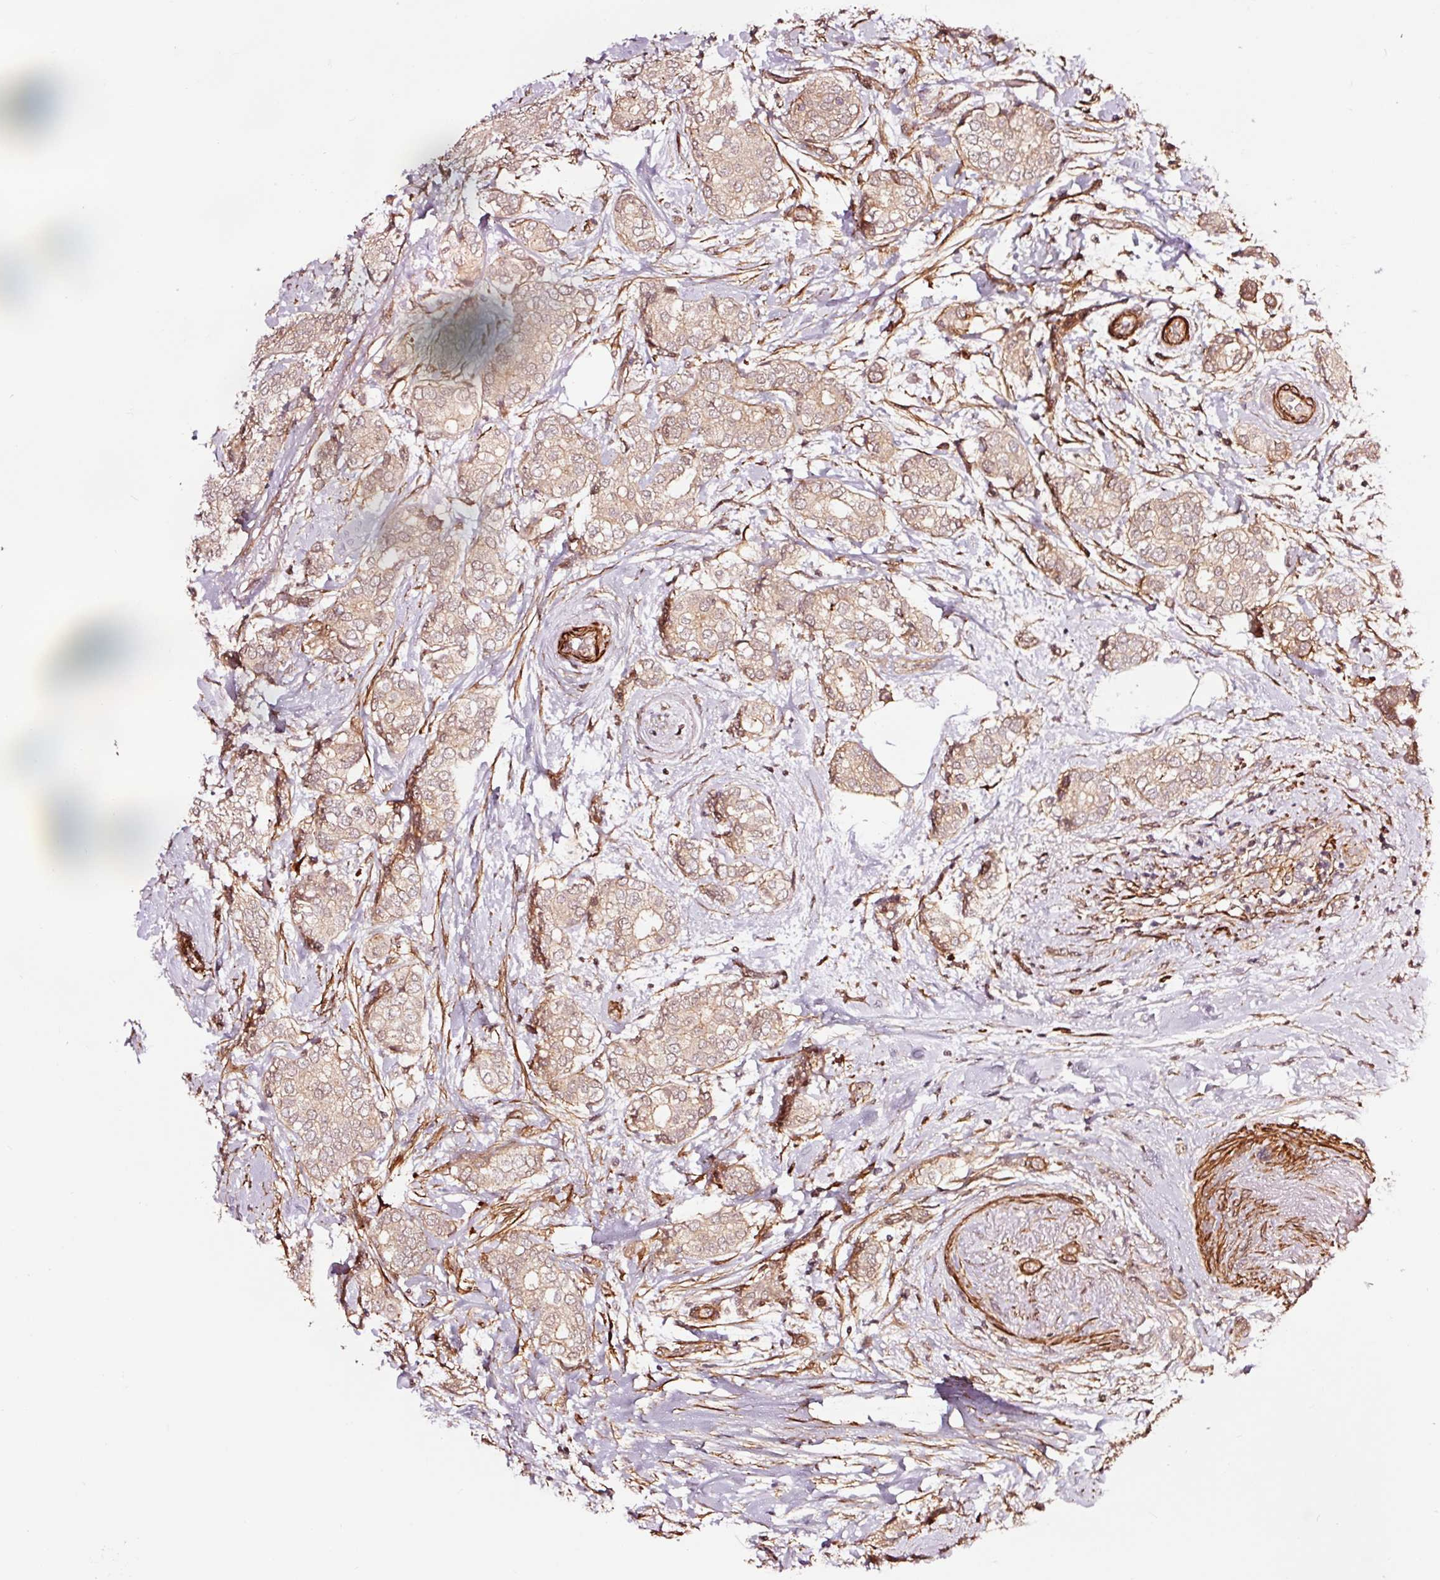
{"staining": {"intensity": "weak", "quantity": ">75%", "location": "nuclear"}, "tissue": "breast cancer", "cell_type": "Tumor cells", "image_type": "cancer", "snomed": [{"axis": "morphology", "description": "Duct carcinoma"}, {"axis": "topography", "description": "Breast"}], "caption": "IHC of human intraductal carcinoma (breast) reveals low levels of weak nuclear expression in approximately >75% of tumor cells. Using DAB (brown) and hematoxylin (blue) stains, captured at high magnification using brightfield microscopy.", "gene": "TPM1", "patient": {"sex": "female", "age": 73}}